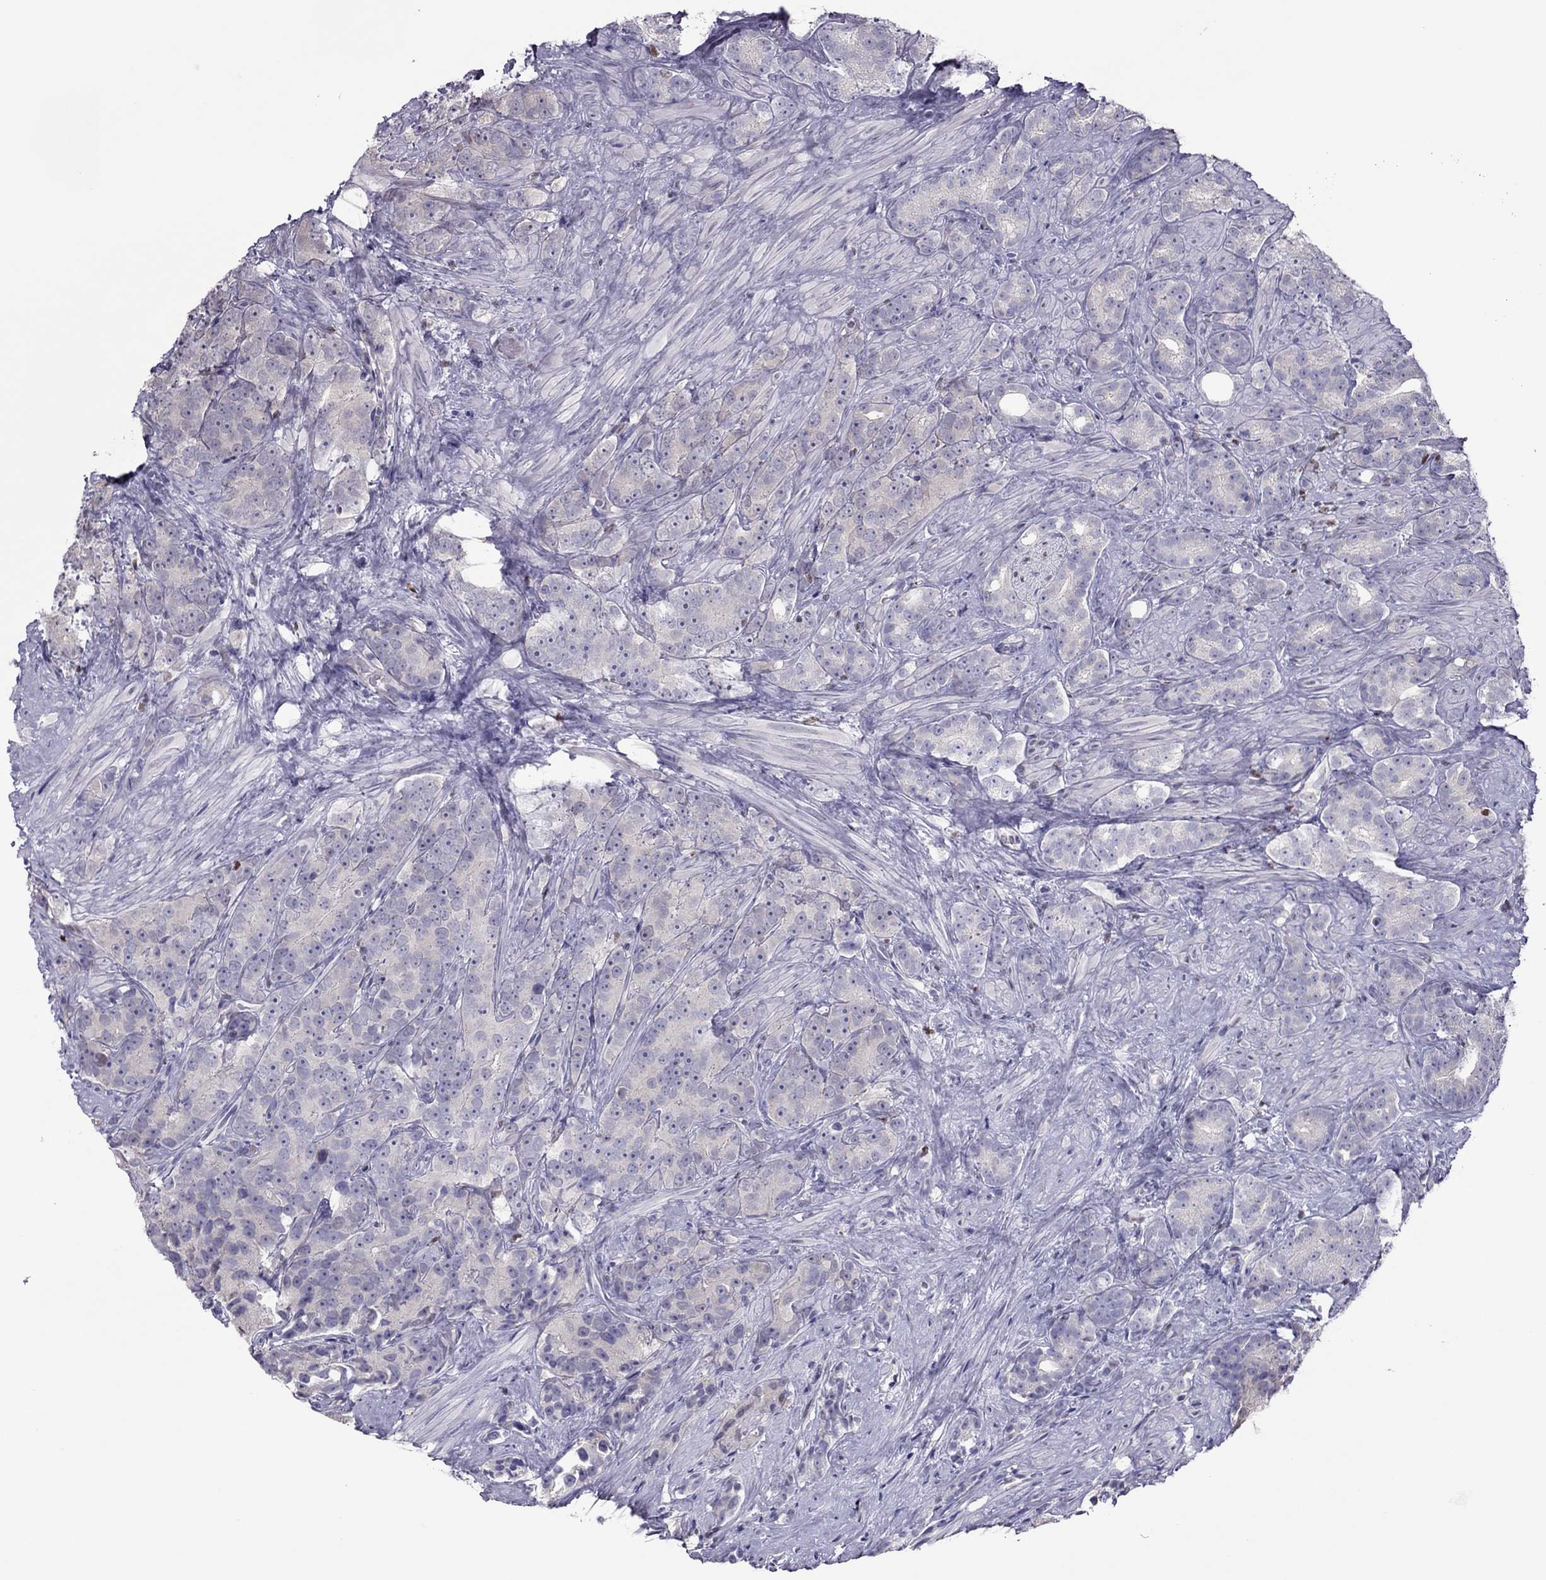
{"staining": {"intensity": "negative", "quantity": "none", "location": "none"}, "tissue": "prostate cancer", "cell_type": "Tumor cells", "image_type": "cancer", "snomed": [{"axis": "morphology", "description": "Adenocarcinoma, High grade"}, {"axis": "topography", "description": "Prostate"}], "caption": "This histopathology image is of prostate adenocarcinoma (high-grade) stained with immunohistochemistry (IHC) to label a protein in brown with the nuclei are counter-stained blue. There is no positivity in tumor cells. (DAB (3,3'-diaminobenzidine) IHC with hematoxylin counter stain).", "gene": "SPINT3", "patient": {"sex": "male", "age": 90}}